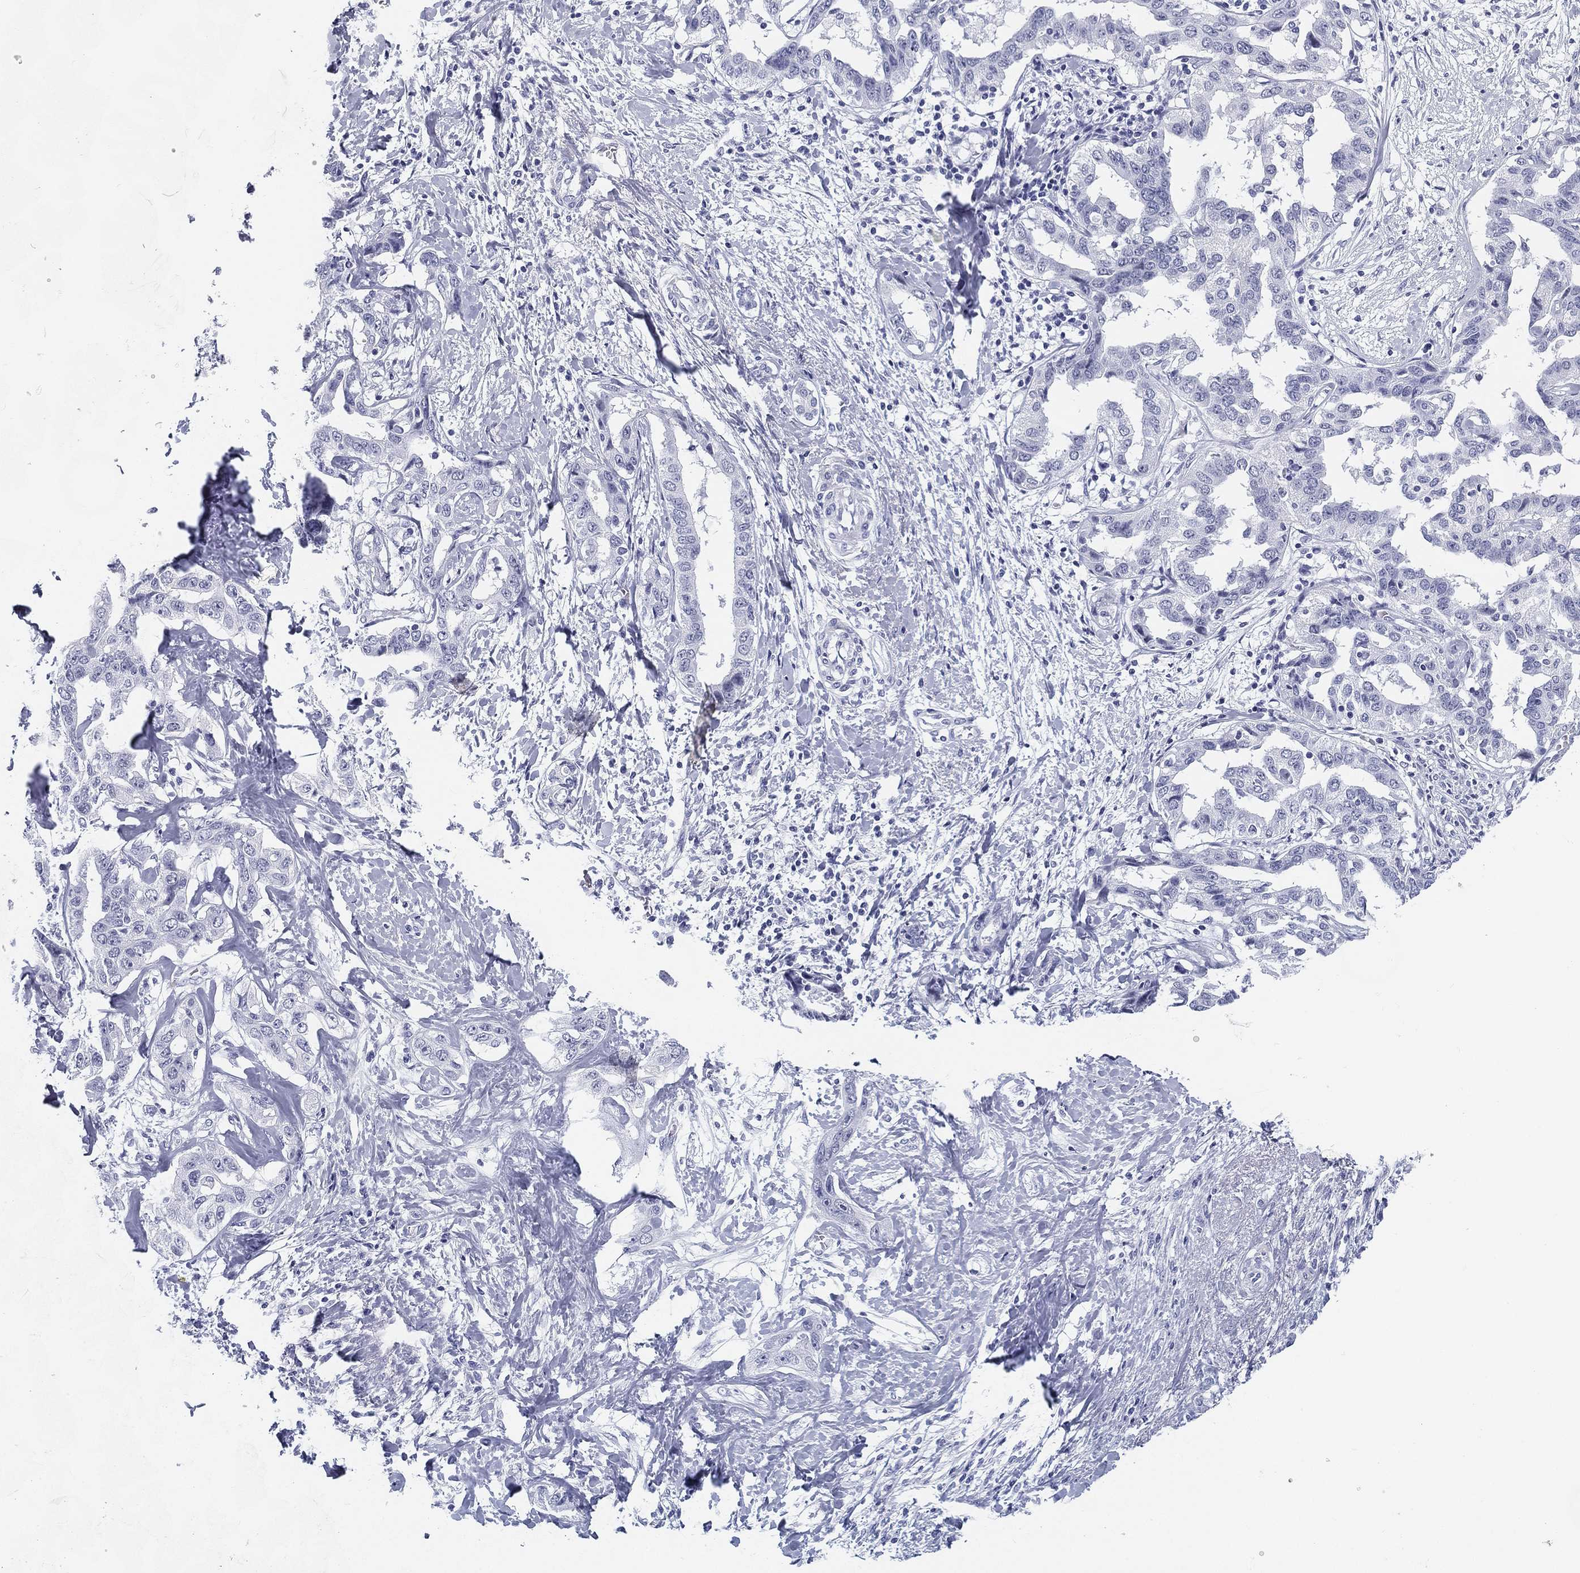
{"staining": {"intensity": "negative", "quantity": "none", "location": "none"}, "tissue": "liver cancer", "cell_type": "Tumor cells", "image_type": "cancer", "snomed": [{"axis": "morphology", "description": "Cholangiocarcinoma"}, {"axis": "topography", "description": "Liver"}], "caption": "Tumor cells are negative for brown protein staining in liver cancer. Nuclei are stained in blue.", "gene": "ATP1B2", "patient": {"sex": "male", "age": 59}}